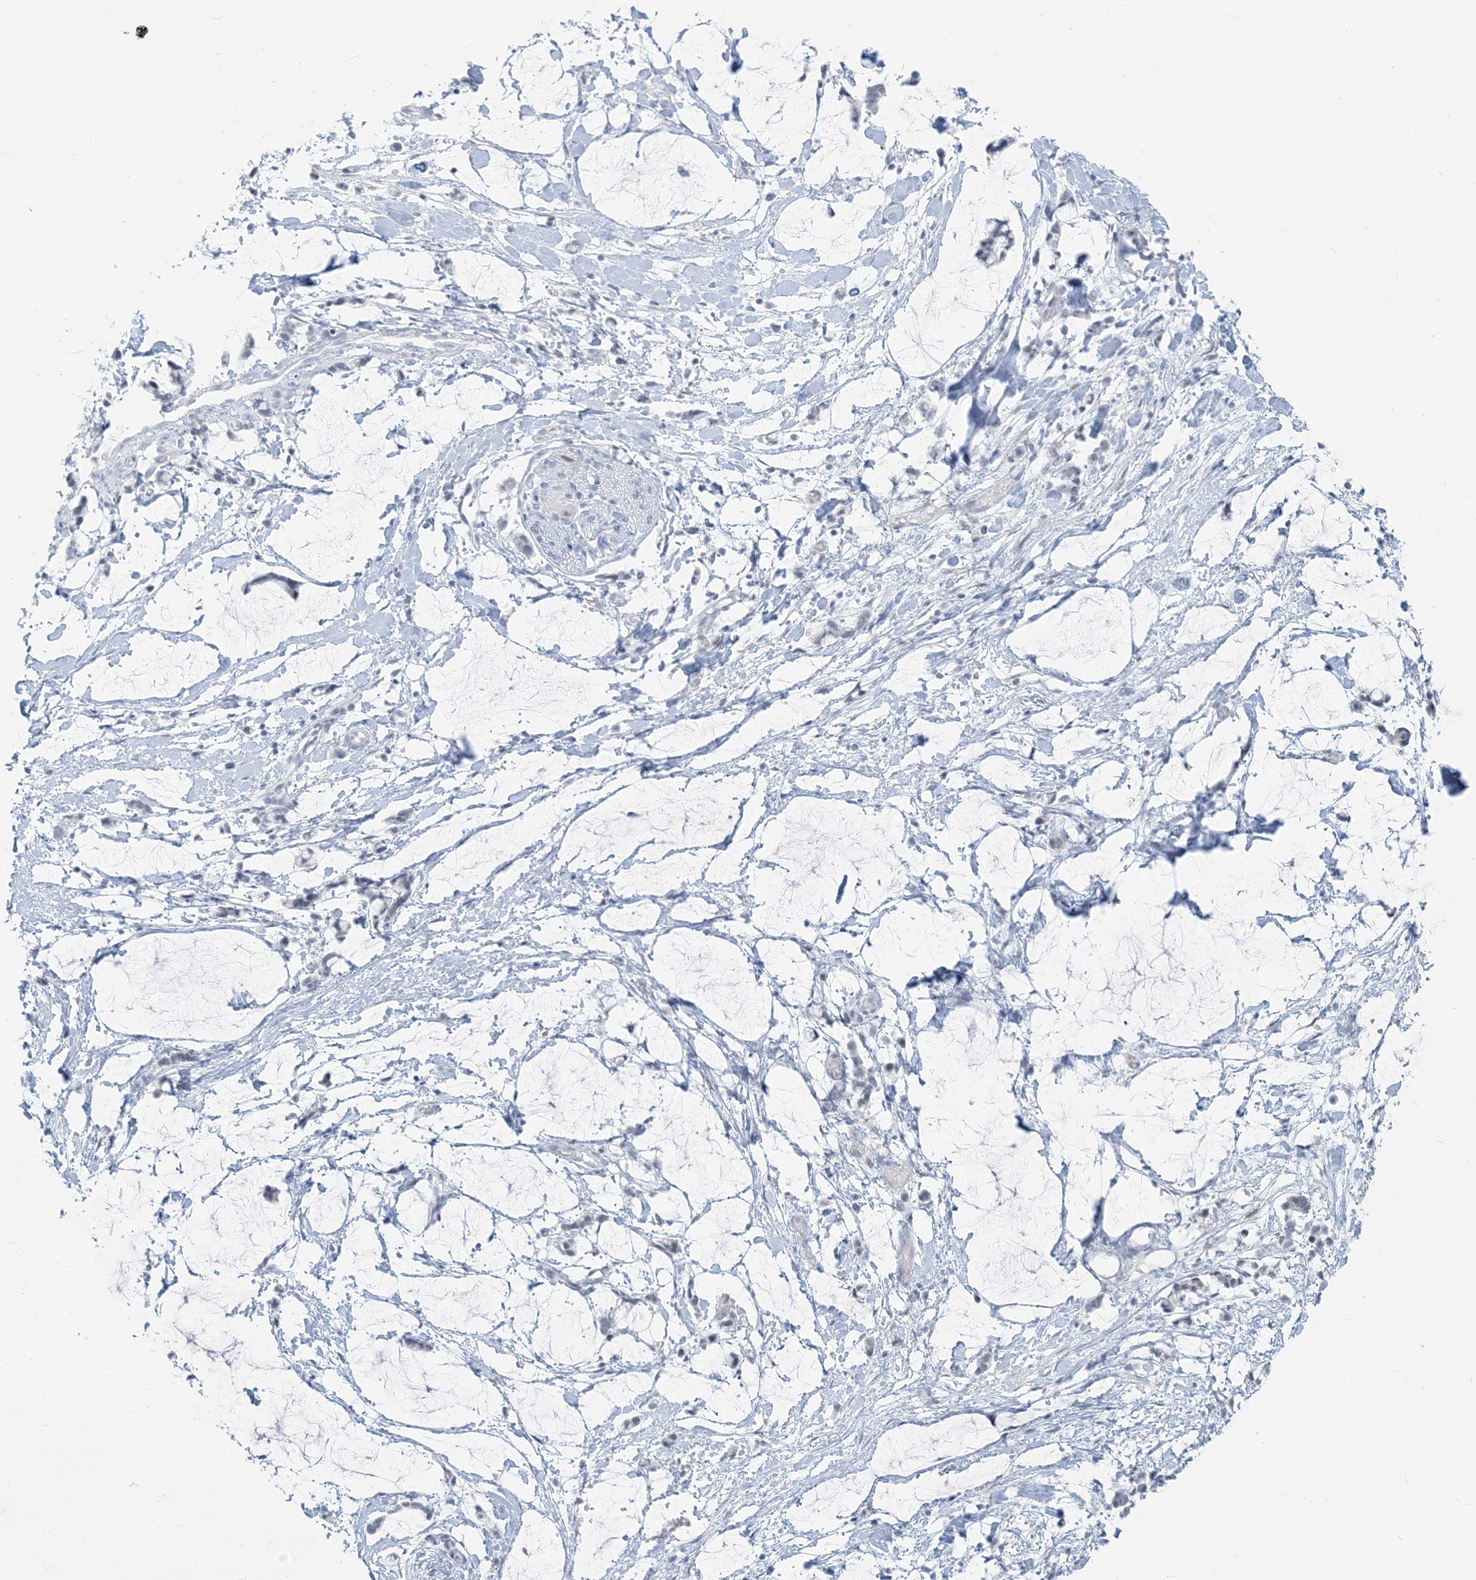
{"staining": {"intensity": "negative", "quantity": "none", "location": "none"}, "tissue": "adipose tissue", "cell_type": "Adipocytes", "image_type": "normal", "snomed": [{"axis": "morphology", "description": "Normal tissue, NOS"}, {"axis": "morphology", "description": "Adenocarcinoma, NOS"}, {"axis": "topography", "description": "Colon"}, {"axis": "topography", "description": "Peripheral nerve tissue"}], "caption": "The IHC micrograph has no significant positivity in adipocytes of adipose tissue. (DAB (3,3'-diaminobenzidine) IHC with hematoxylin counter stain).", "gene": "SCML1", "patient": {"sex": "male", "age": 14}}